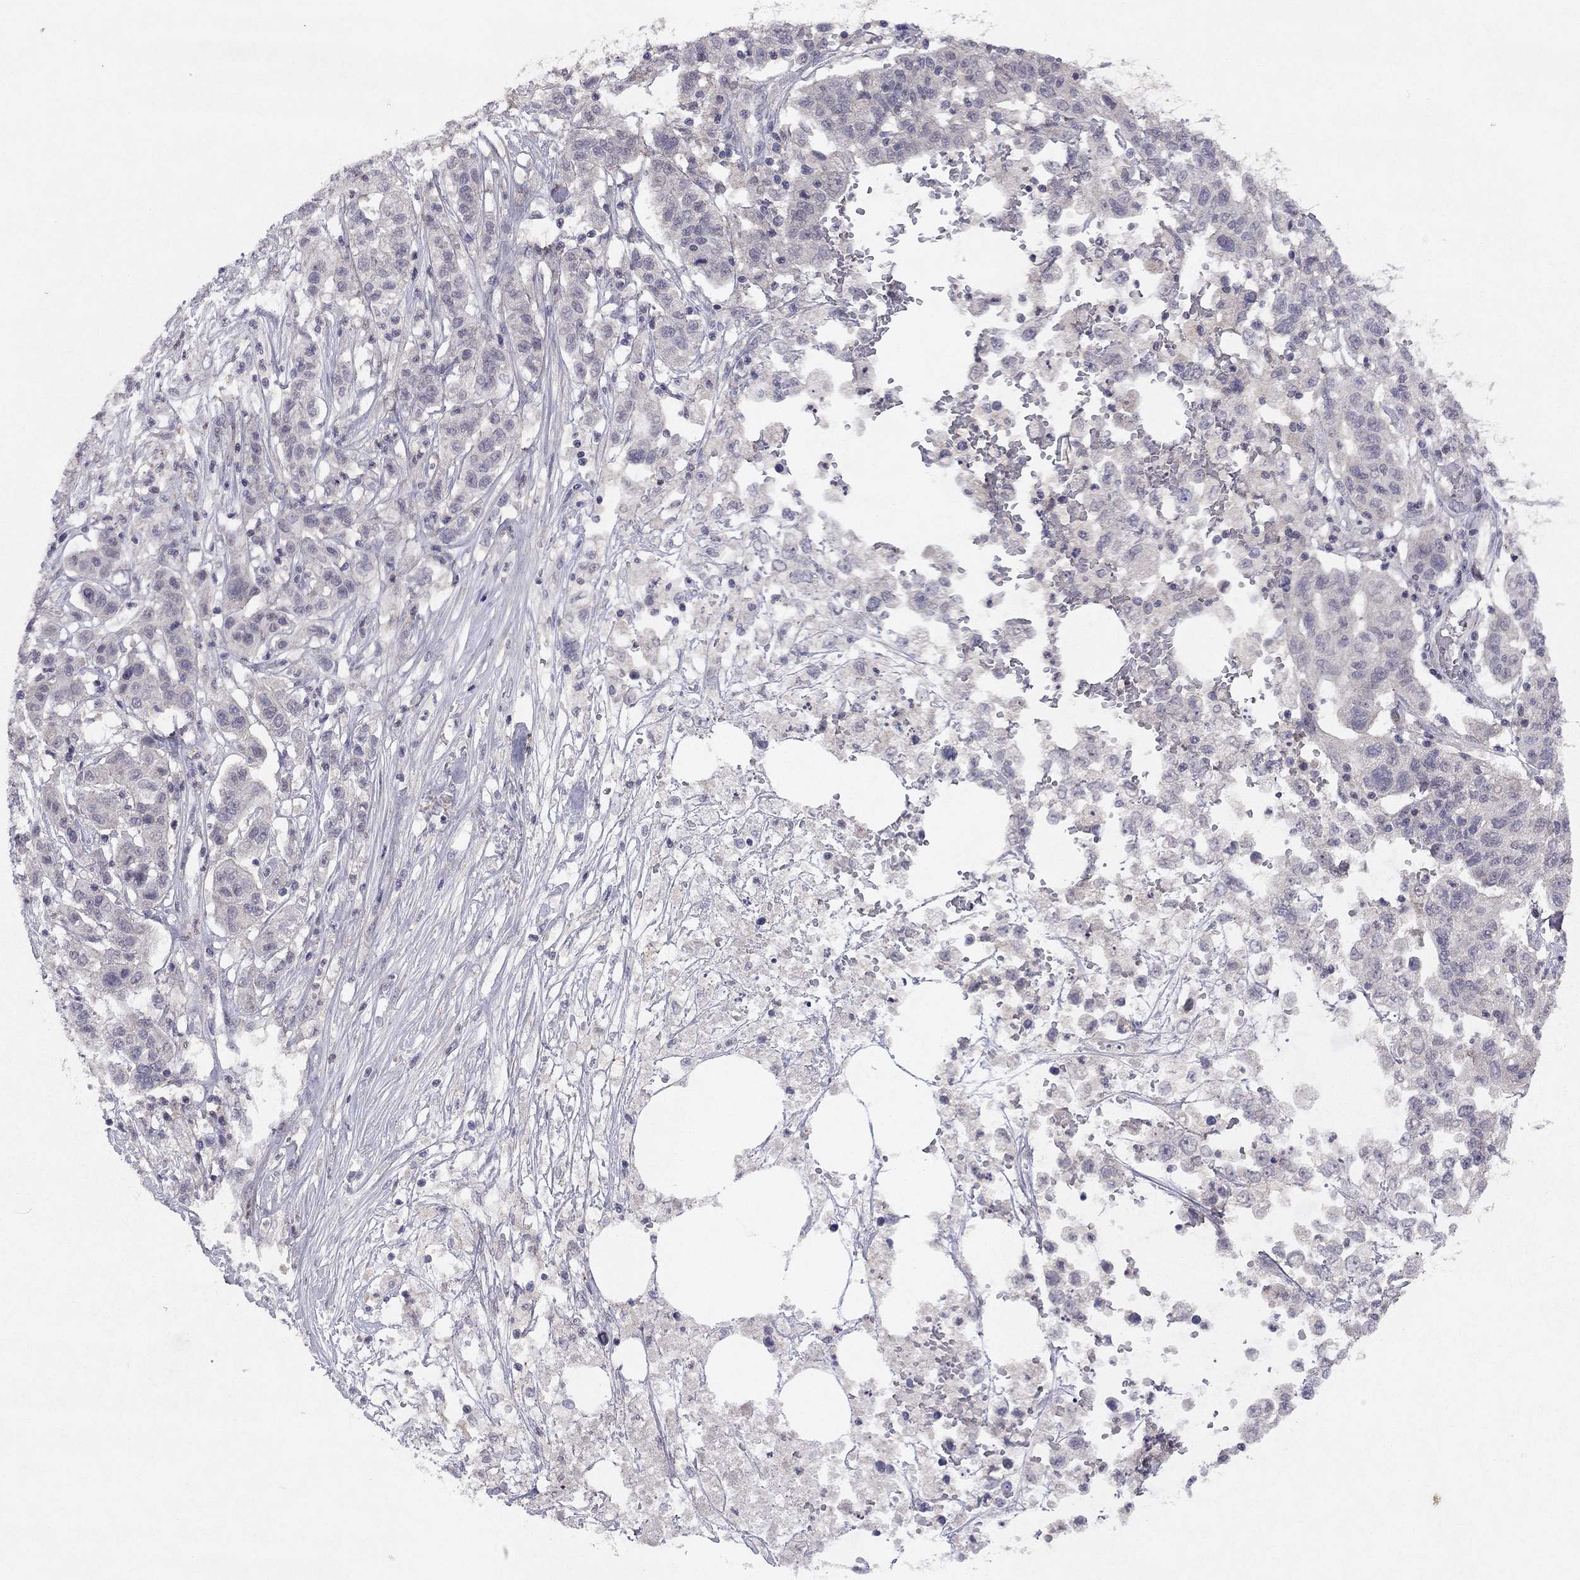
{"staining": {"intensity": "negative", "quantity": "none", "location": "none"}, "tissue": "liver cancer", "cell_type": "Tumor cells", "image_type": "cancer", "snomed": [{"axis": "morphology", "description": "Adenocarcinoma, NOS"}, {"axis": "morphology", "description": "Cholangiocarcinoma"}, {"axis": "topography", "description": "Liver"}], "caption": "An immunohistochemistry image of liver adenocarcinoma is shown. There is no staining in tumor cells of liver adenocarcinoma. Nuclei are stained in blue.", "gene": "ESR2", "patient": {"sex": "male", "age": 64}}